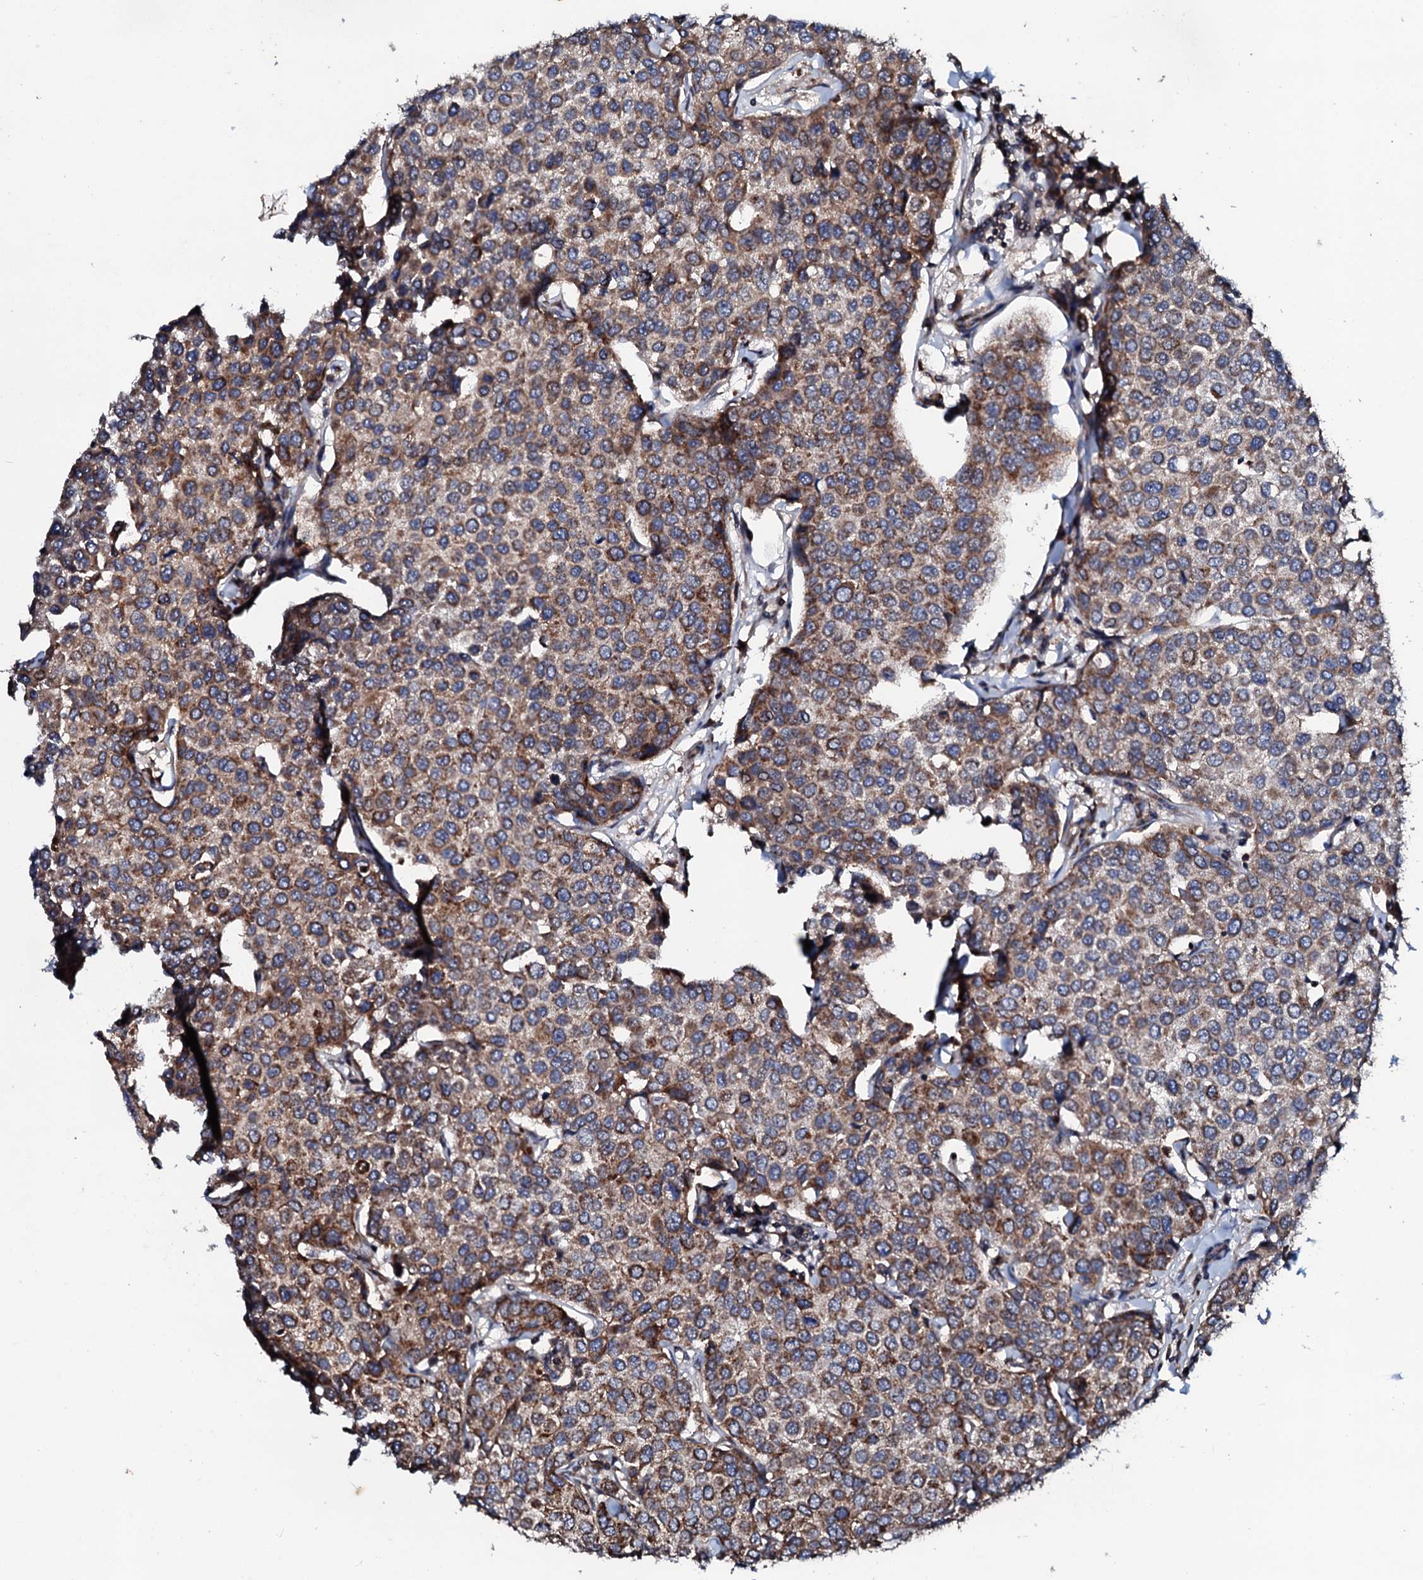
{"staining": {"intensity": "moderate", "quantity": ">75%", "location": "cytoplasmic/membranous"}, "tissue": "breast cancer", "cell_type": "Tumor cells", "image_type": "cancer", "snomed": [{"axis": "morphology", "description": "Duct carcinoma"}, {"axis": "topography", "description": "Breast"}], "caption": "Protein staining reveals moderate cytoplasmic/membranous staining in approximately >75% of tumor cells in breast intraductal carcinoma.", "gene": "SDHAF2", "patient": {"sex": "female", "age": 55}}